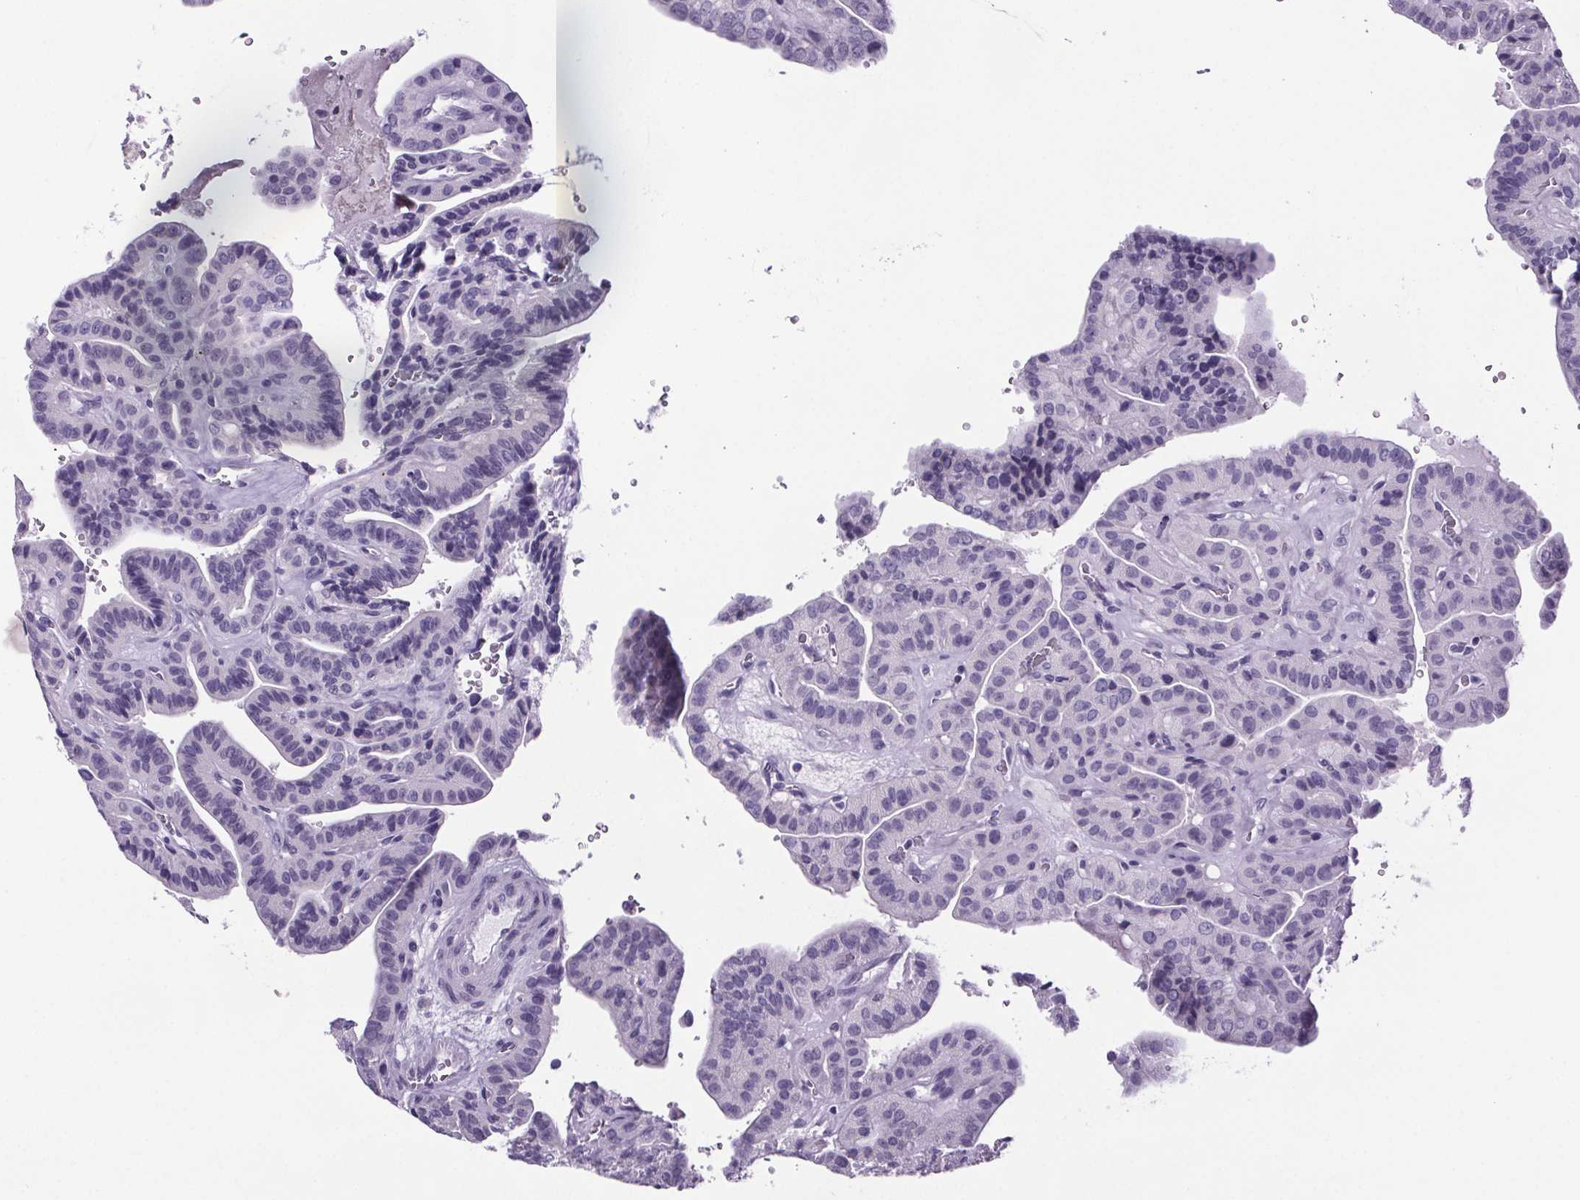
{"staining": {"intensity": "negative", "quantity": "none", "location": "none"}, "tissue": "thyroid cancer", "cell_type": "Tumor cells", "image_type": "cancer", "snomed": [{"axis": "morphology", "description": "Papillary adenocarcinoma, NOS"}, {"axis": "topography", "description": "Thyroid gland"}], "caption": "Tumor cells are negative for protein expression in human thyroid papillary adenocarcinoma.", "gene": "CUBN", "patient": {"sex": "male", "age": 52}}